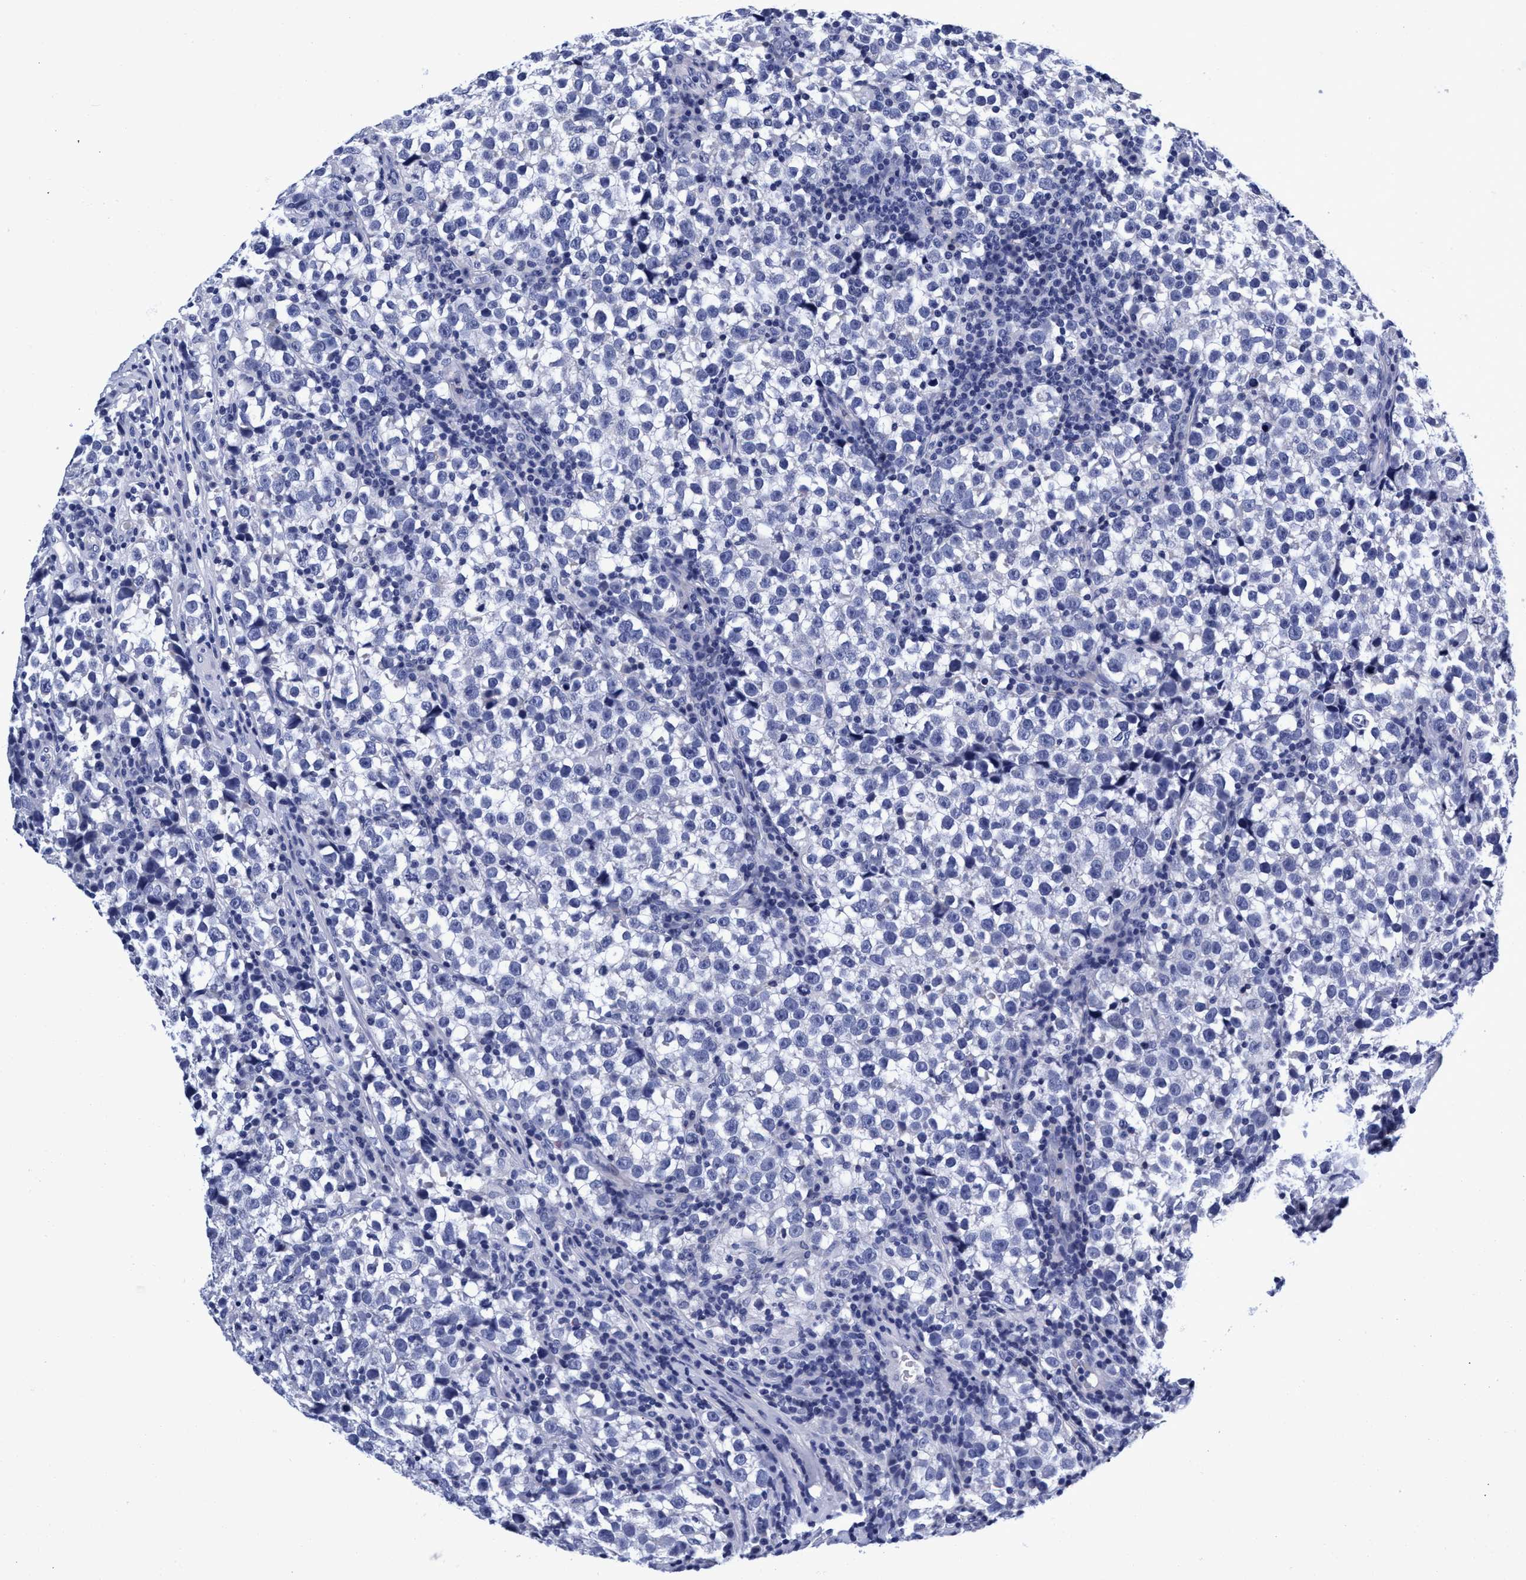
{"staining": {"intensity": "negative", "quantity": "none", "location": "none"}, "tissue": "testis cancer", "cell_type": "Tumor cells", "image_type": "cancer", "snomed": [{"axis": "morphology", "description": "Normal tissue, NOS"}, {"axis": "morphology", "description": "Seminoma, NOS"}, {"axis": "topography", "description": "Testis"}], "caption": "Immunohistochemistry (IHC) of human testis cancer reveals no positivity in tumor cells.", "gene": "PLPPR1", "patient": {"sex": "male", "age": 43}}